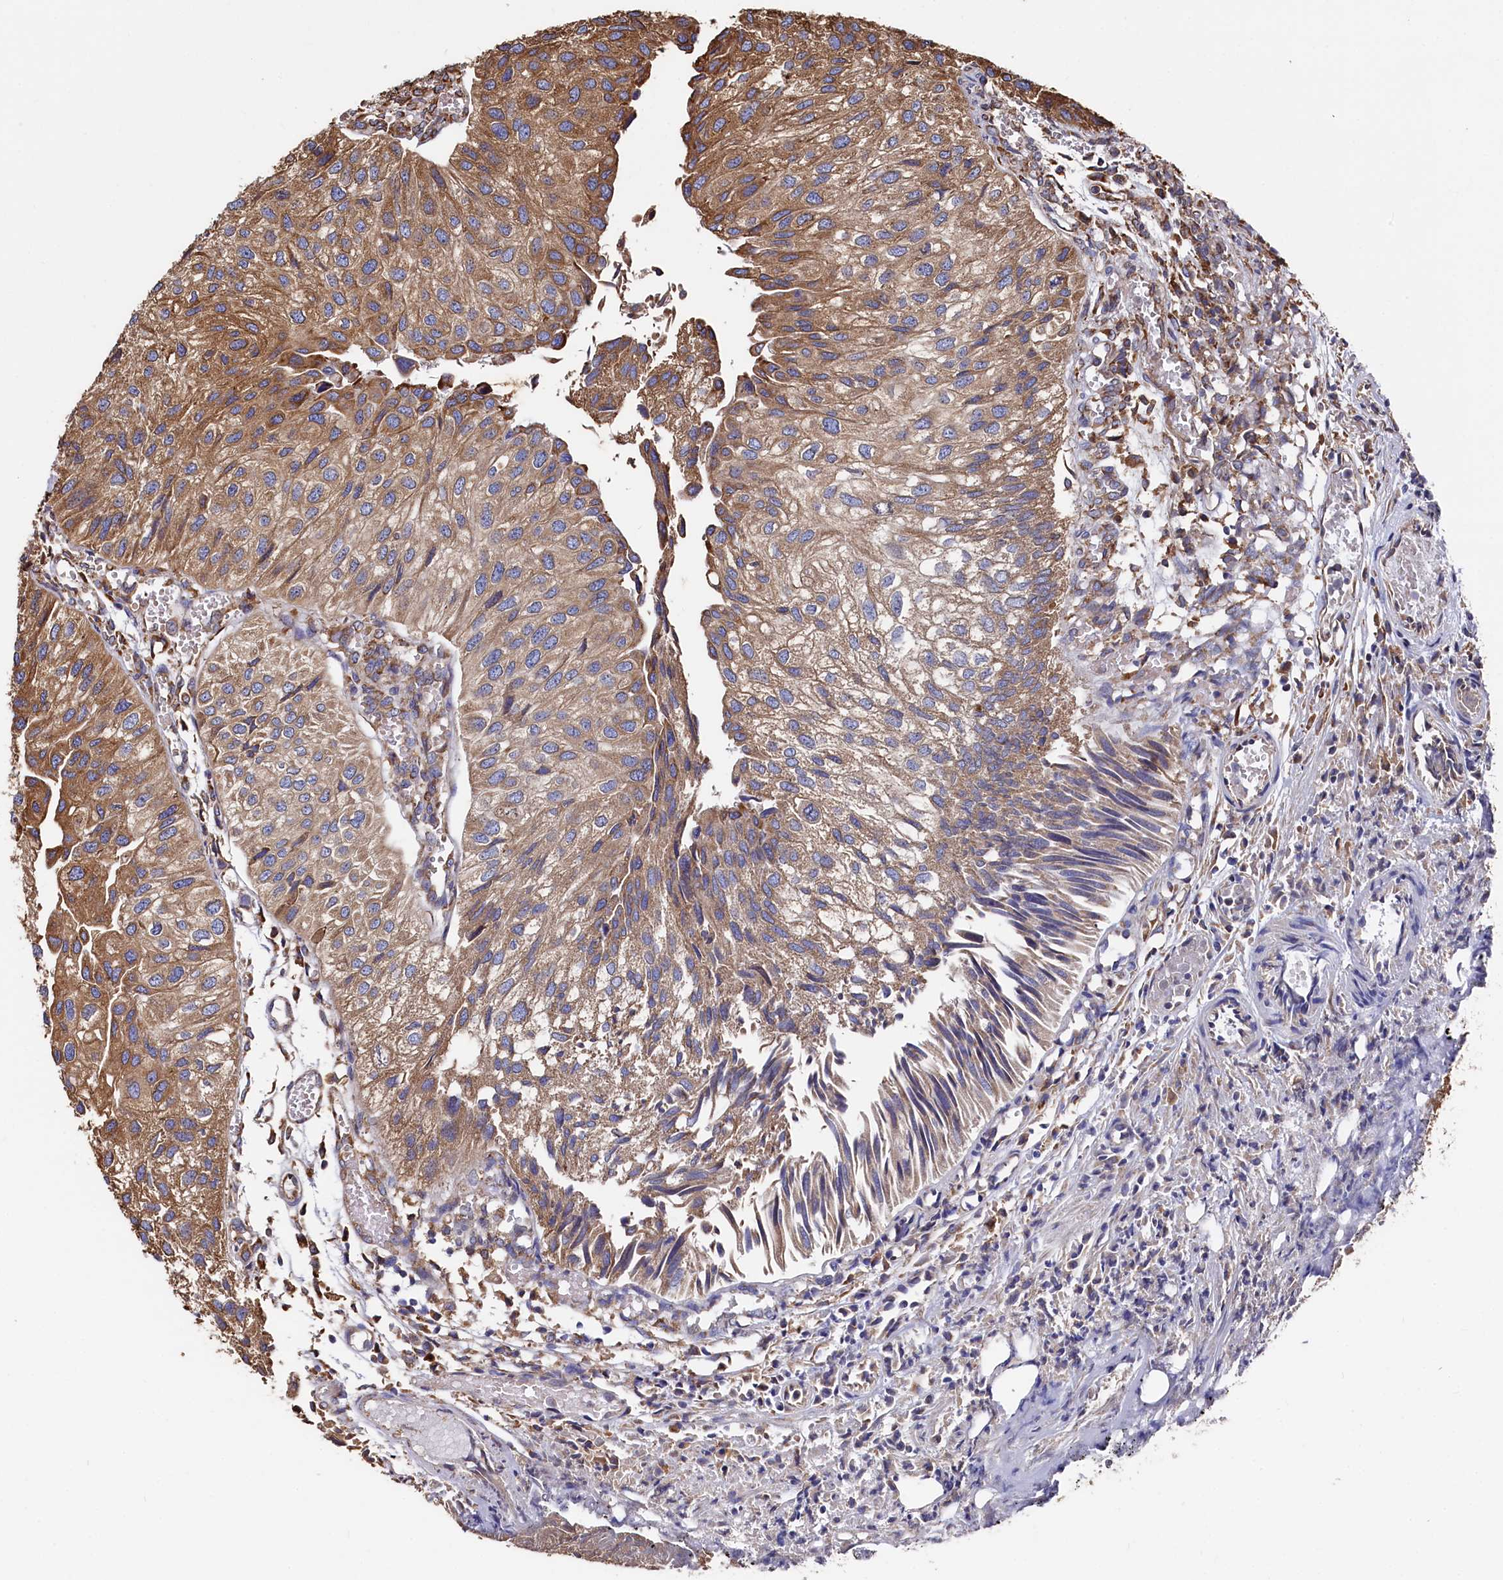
{"staining": {"intensity": "moderate", "quantity": "25%-75%", "location": "cytoplasmic/membranous"}, "tissue": "urothelial cancer", "cell_type": "Tumor cells", "image_type": "cancer", "snomed": [{"axis": "morphology", "description": "Urothelial carcinoma, Low grade"}, {"axis": "topography", "description": "Urinary bladder"}], "caption": "About 25%-75% of tumor cells in human low-grade urothelial carcinoma show moderate cytoplasmic/membranous protein expression as visualized by brown immunohistochemical staining.", "gene": "NEURL1B", "patient": {"sex": "female", "age": 89}}